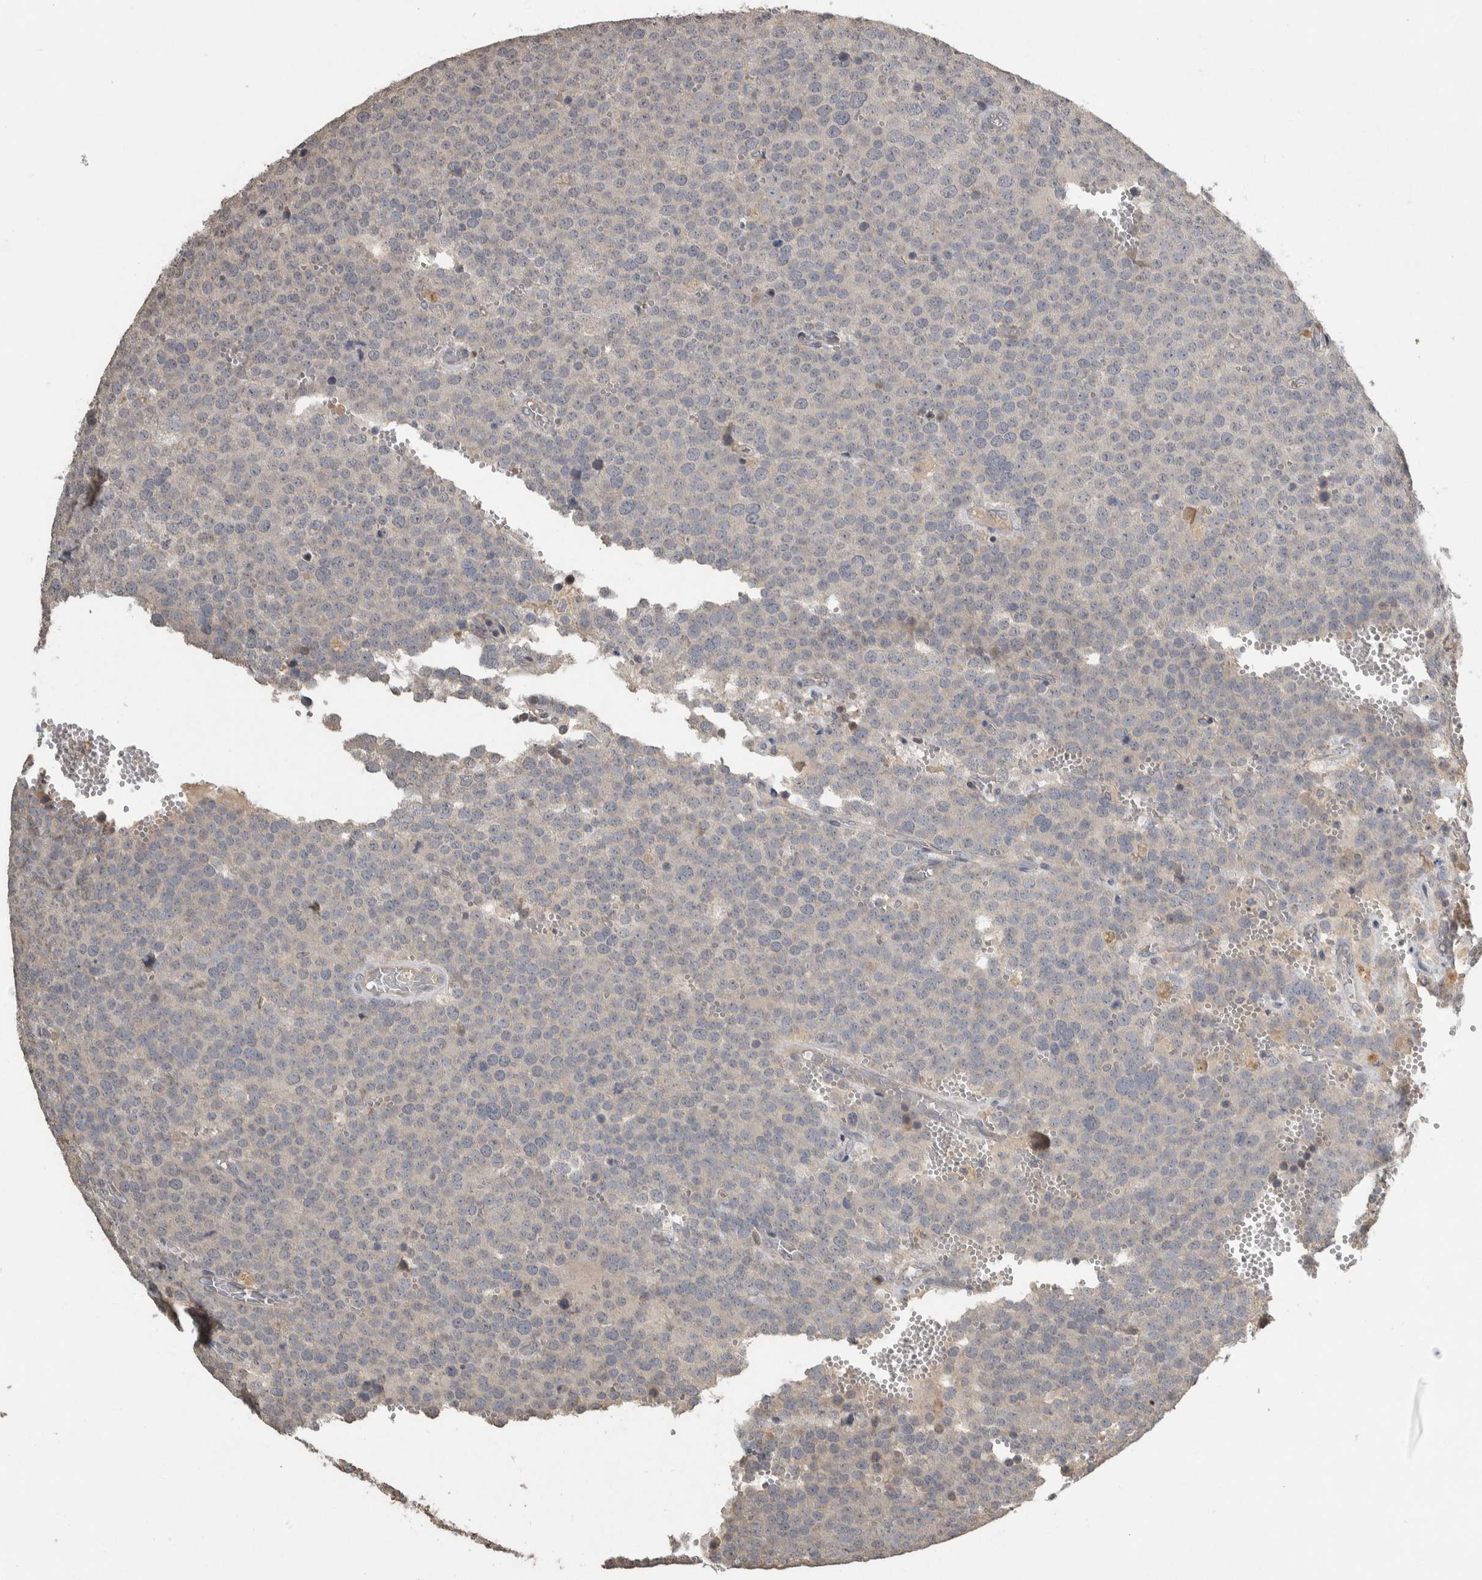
{"staining": {"intensity": "negative", "quantity": "none", "location": "none"}, "tissue": "testis cancer", "cell_type": "Tumor cells", "image_type": "cancer", "snomed": [{"axis": "morphology", "description": "Normal tissue, NOS"}, {"axis": "morphology", "description": "Seminoma, NOS"}, {"axis": "topography", "description": "Testis"}], "caption": "The immunohistochemistry histopathology image has no significant expression in tumor cells of seminoma (testis) tissue. Brightfield microscopy of immunohistochemistry (IHC) stained with DAB (brown) and hematoxylin (blue), captured at high magnification.", "gene": "EIF3H", "patient": {"sex": "male", "age": 71}}